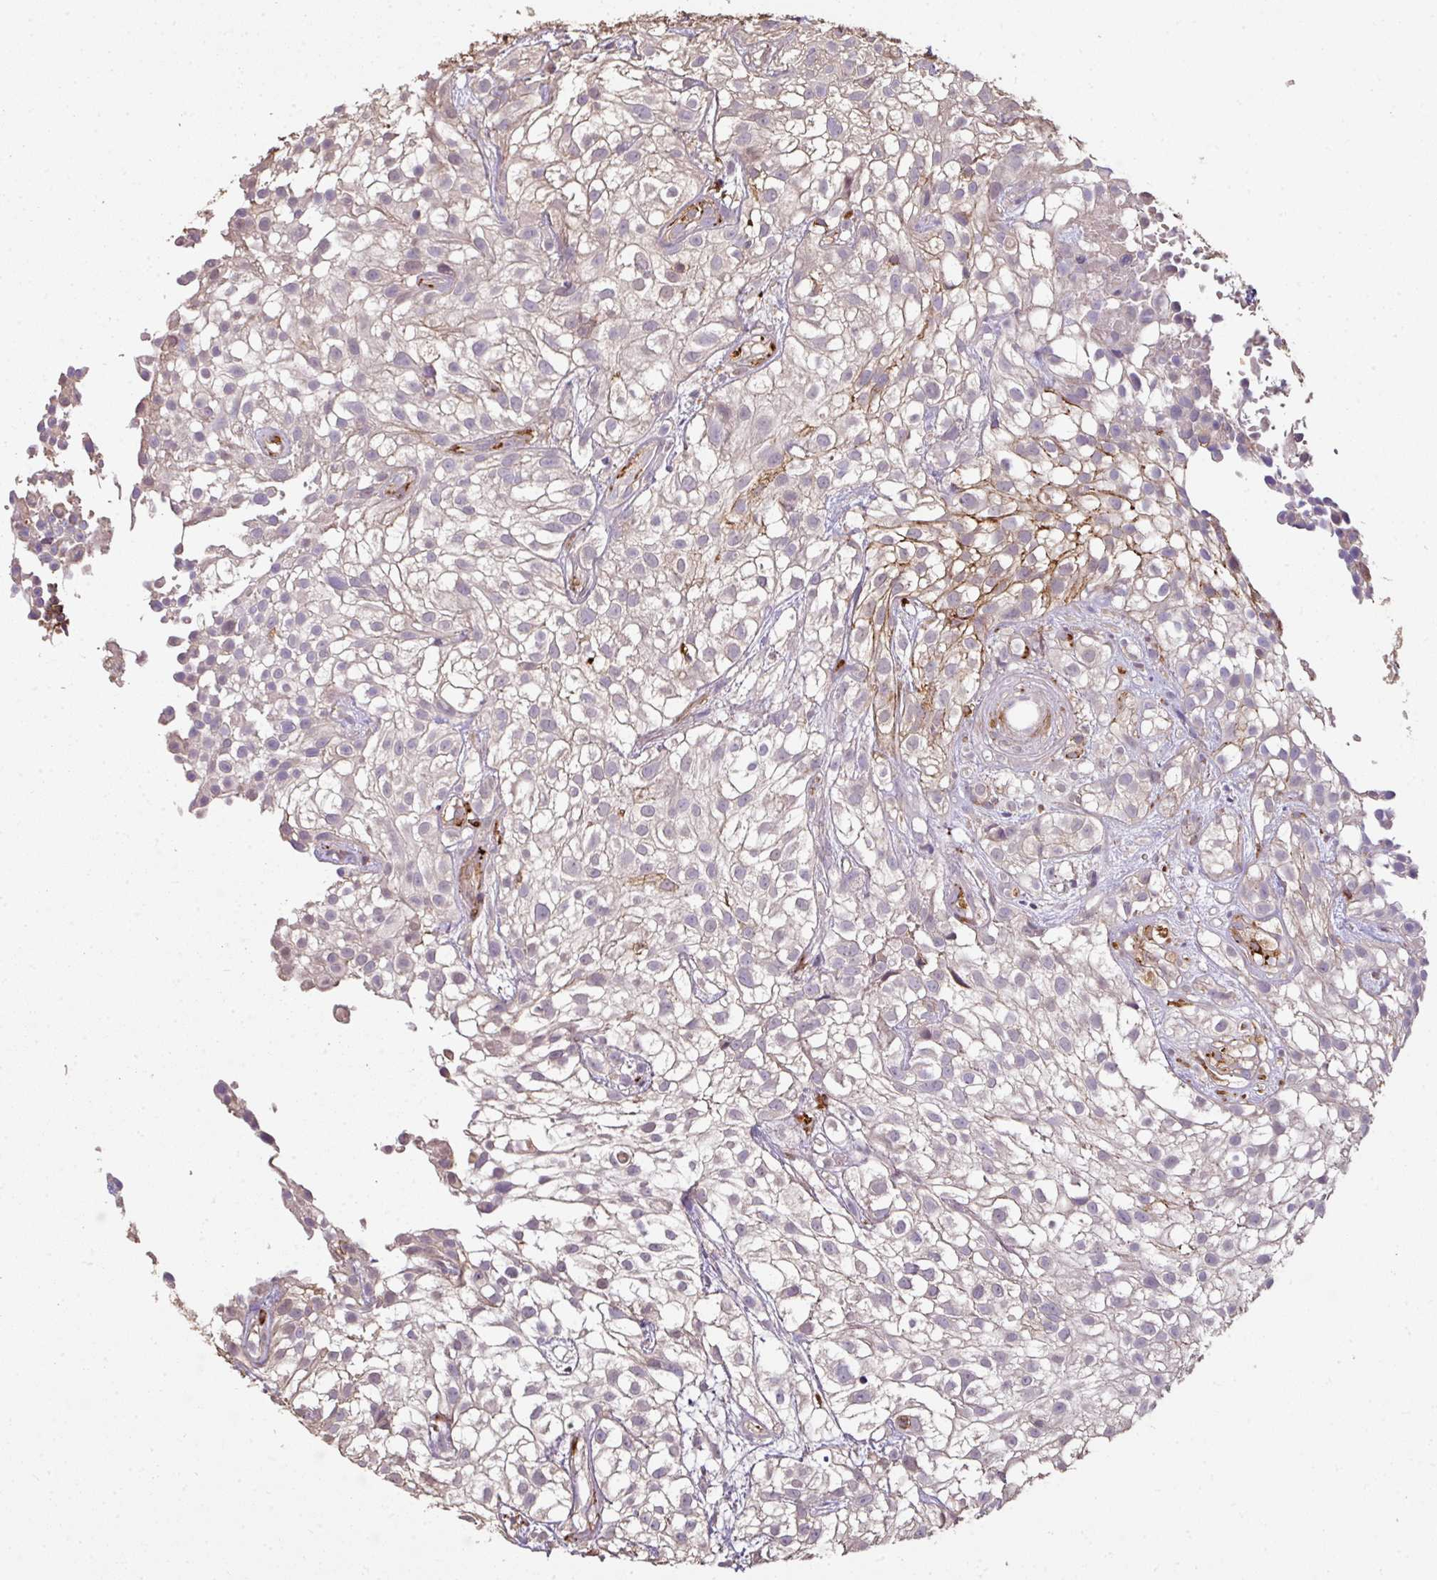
{"staining": {"intensity": "weak", "quantity": "<25%", "location": "cytoplasmic/membranous"}, "tissue": "urothelial cancer", "cell_type": "Tumor cells", "image_type": "cancer", "snomed": [{"axis": "morphology", "description": "Urothelial carcinoma, High grade"}, {"axis": "topography", "description": "Urinary bladder"}], "caption": "Immunohistochemistry (IHC) micrograph of human urothelial cancer stained for a protein (brown), which exhibits no staining in tumor cells.", "gene": "OLFML2B", "patient": {"sex": "male", "age": 56}}